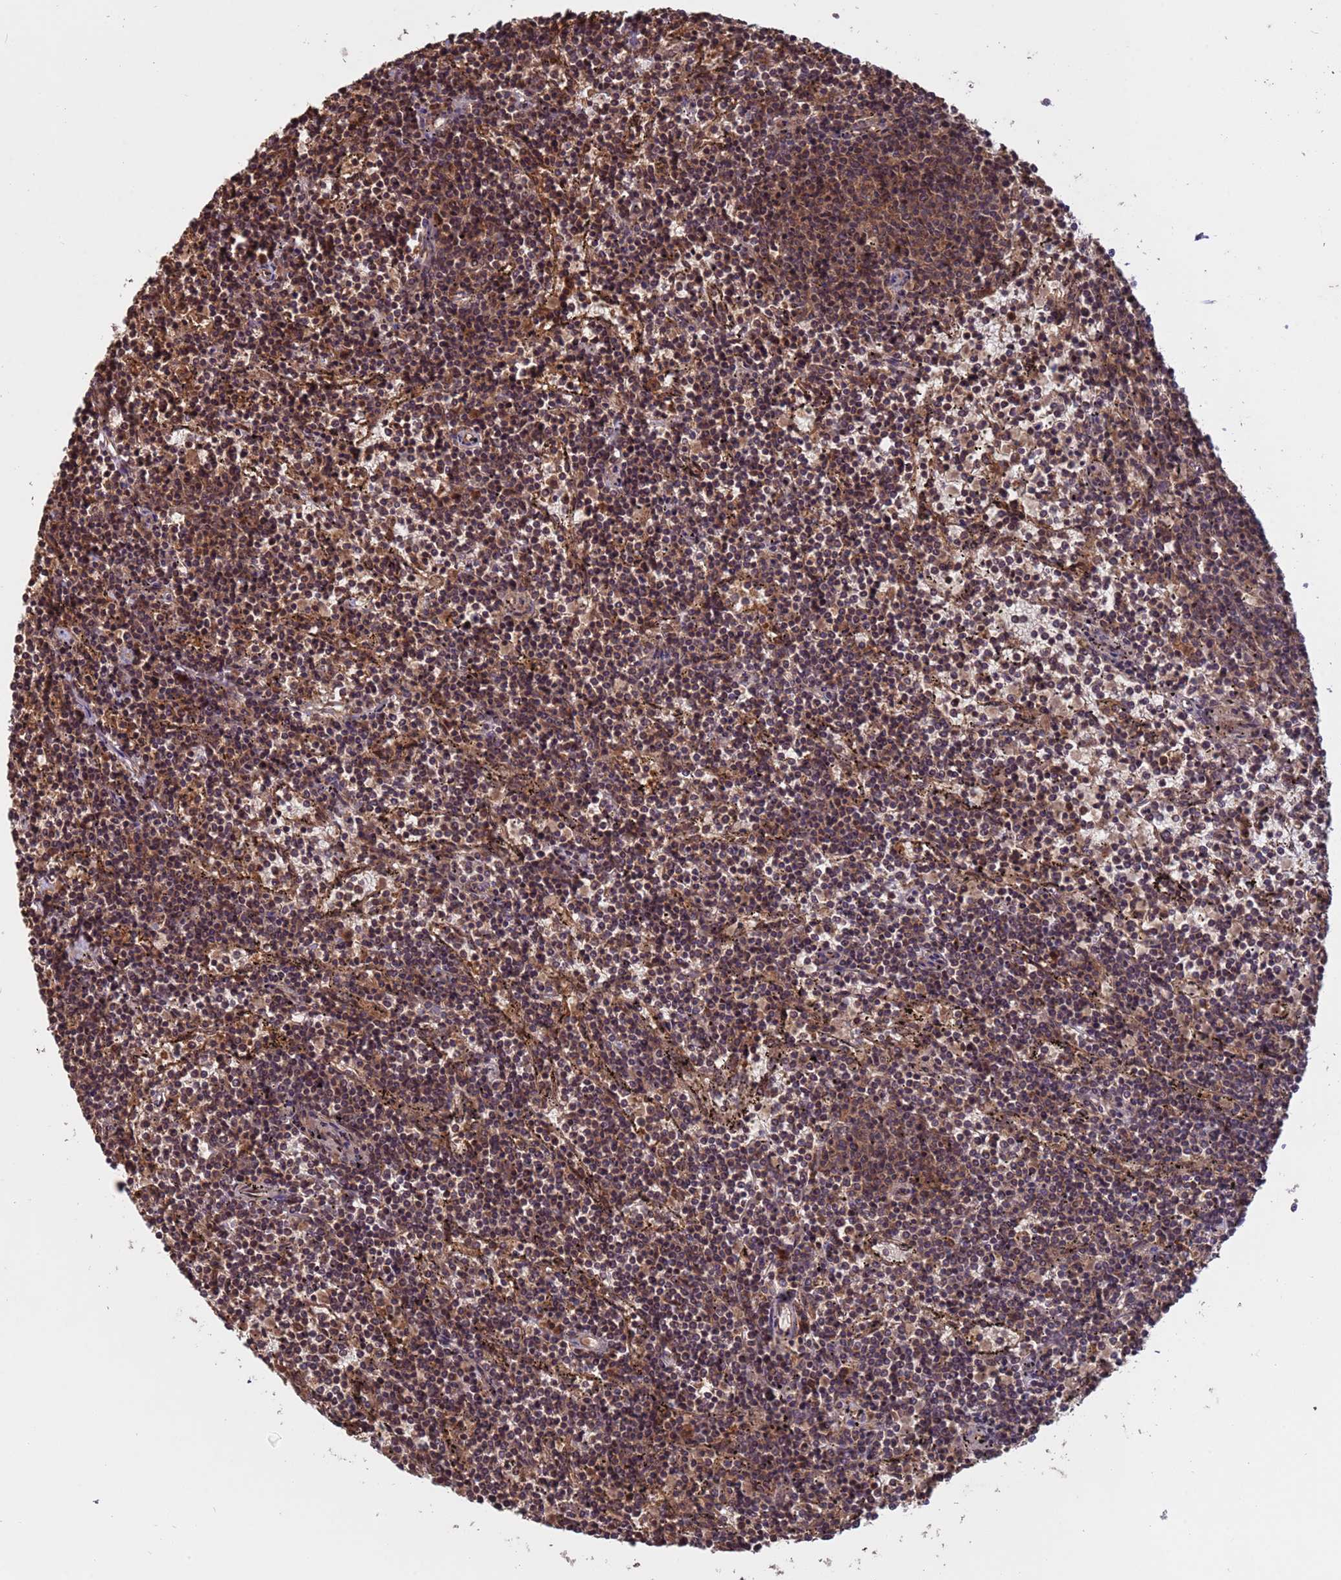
{"staining": {"intensity": "moderate", "quantity": ">75%", "location": "cytoplasmic/membranous,nuclear"}, "tissue": "lymphoma", "cell_type": "Tumor cells", "image_type": "cancer", "snomed": [{"axis": "morphology", "description": "Malignant lymphoma, non-Hodgkin's type, Low grade"}, {"axis": "topography", "description": "Spleen"}], "caption": "Malignant lymphoma, non-Hodgkin's type (low-grade) tissue demonstrates moderate cytoplasmic/membranous and nuclear positivity in about >75% of tumor cells, visualized by immunohistochemistry.", "gene": "ERI1", "patient": {"sex": "female", "age": 50}}